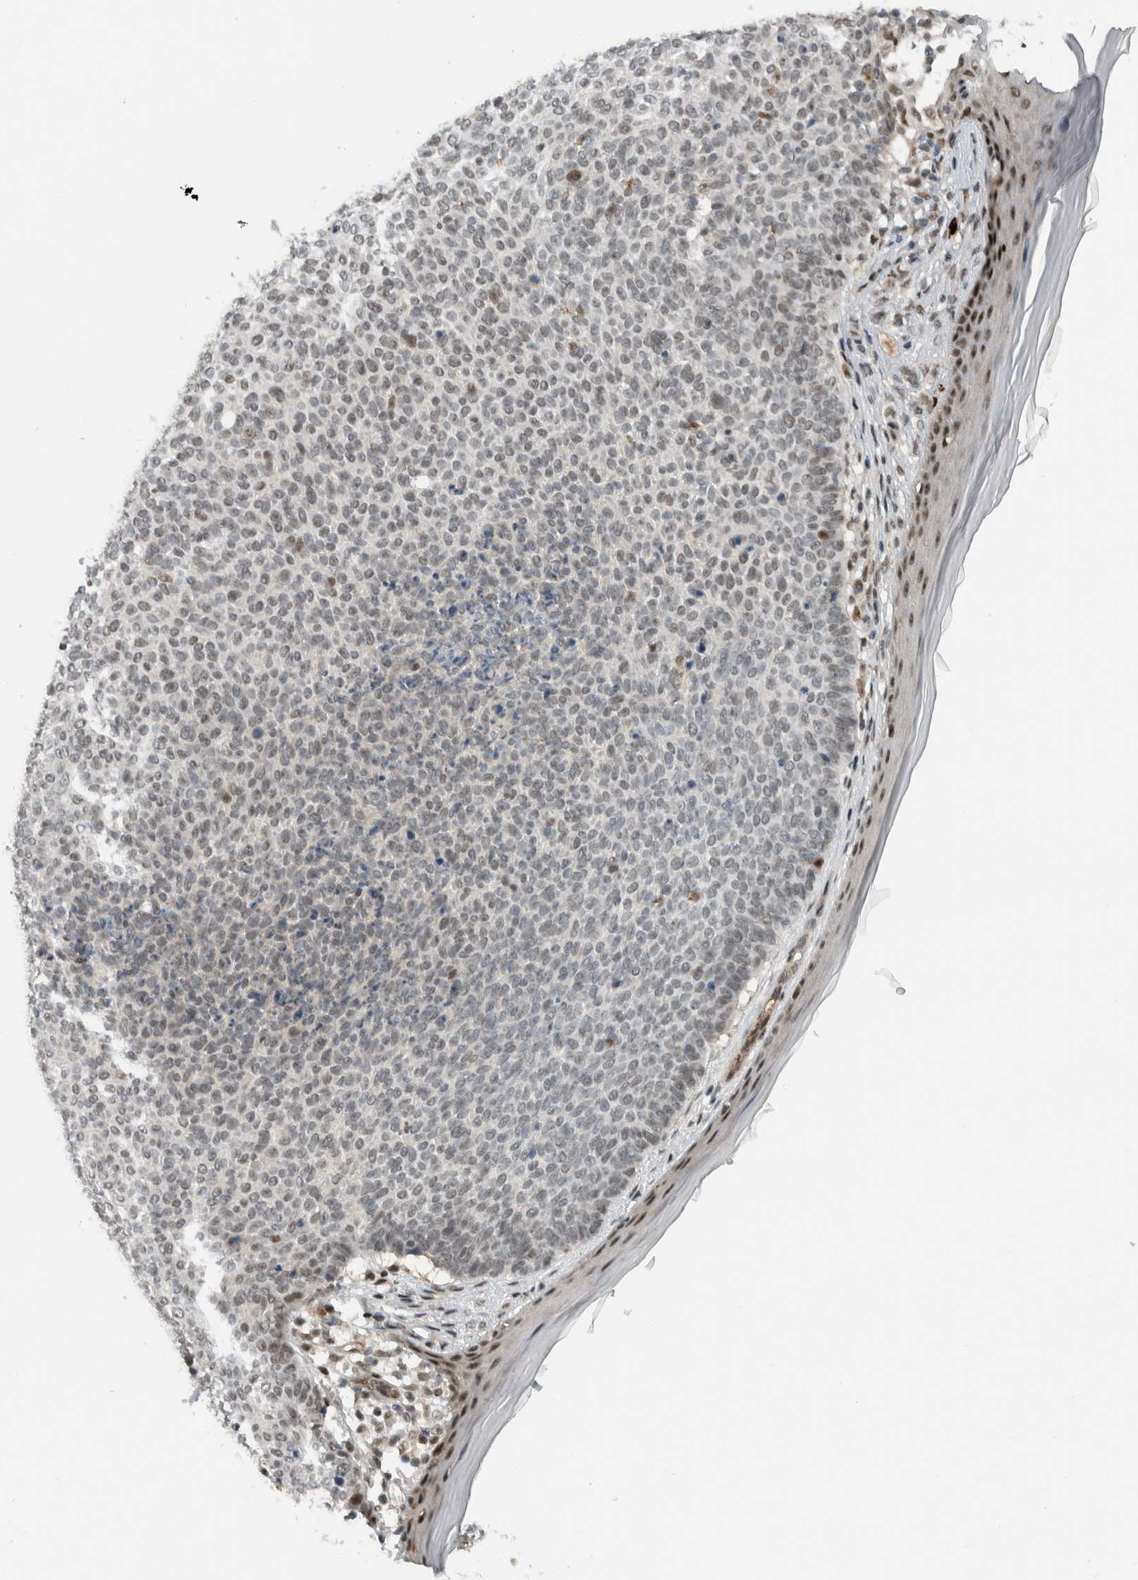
{"staining": {"intensity": "weak", "quantity": "<25%", "location": "nuclear"}, "tissue": "skin cancer", "cell_type": "Tumor cells", "image_type": "cancer", "snomed": [{"axis": "morphology", "description": "Normal tissue, NOS"}, {"axis": "morphology", "description": "Basal cell carcinoma"}, {"axis": "topography", "description": "Skin"}], "caption": "IHC histopathology image of neoplastic tissue: human skin basal cell carcinoma stained with DAB shows no significant protein staining in tumor cells. Nuclei are stained in blue.", "gene": "ZFP91", "patient": {"sex": "male", "age": 50}}